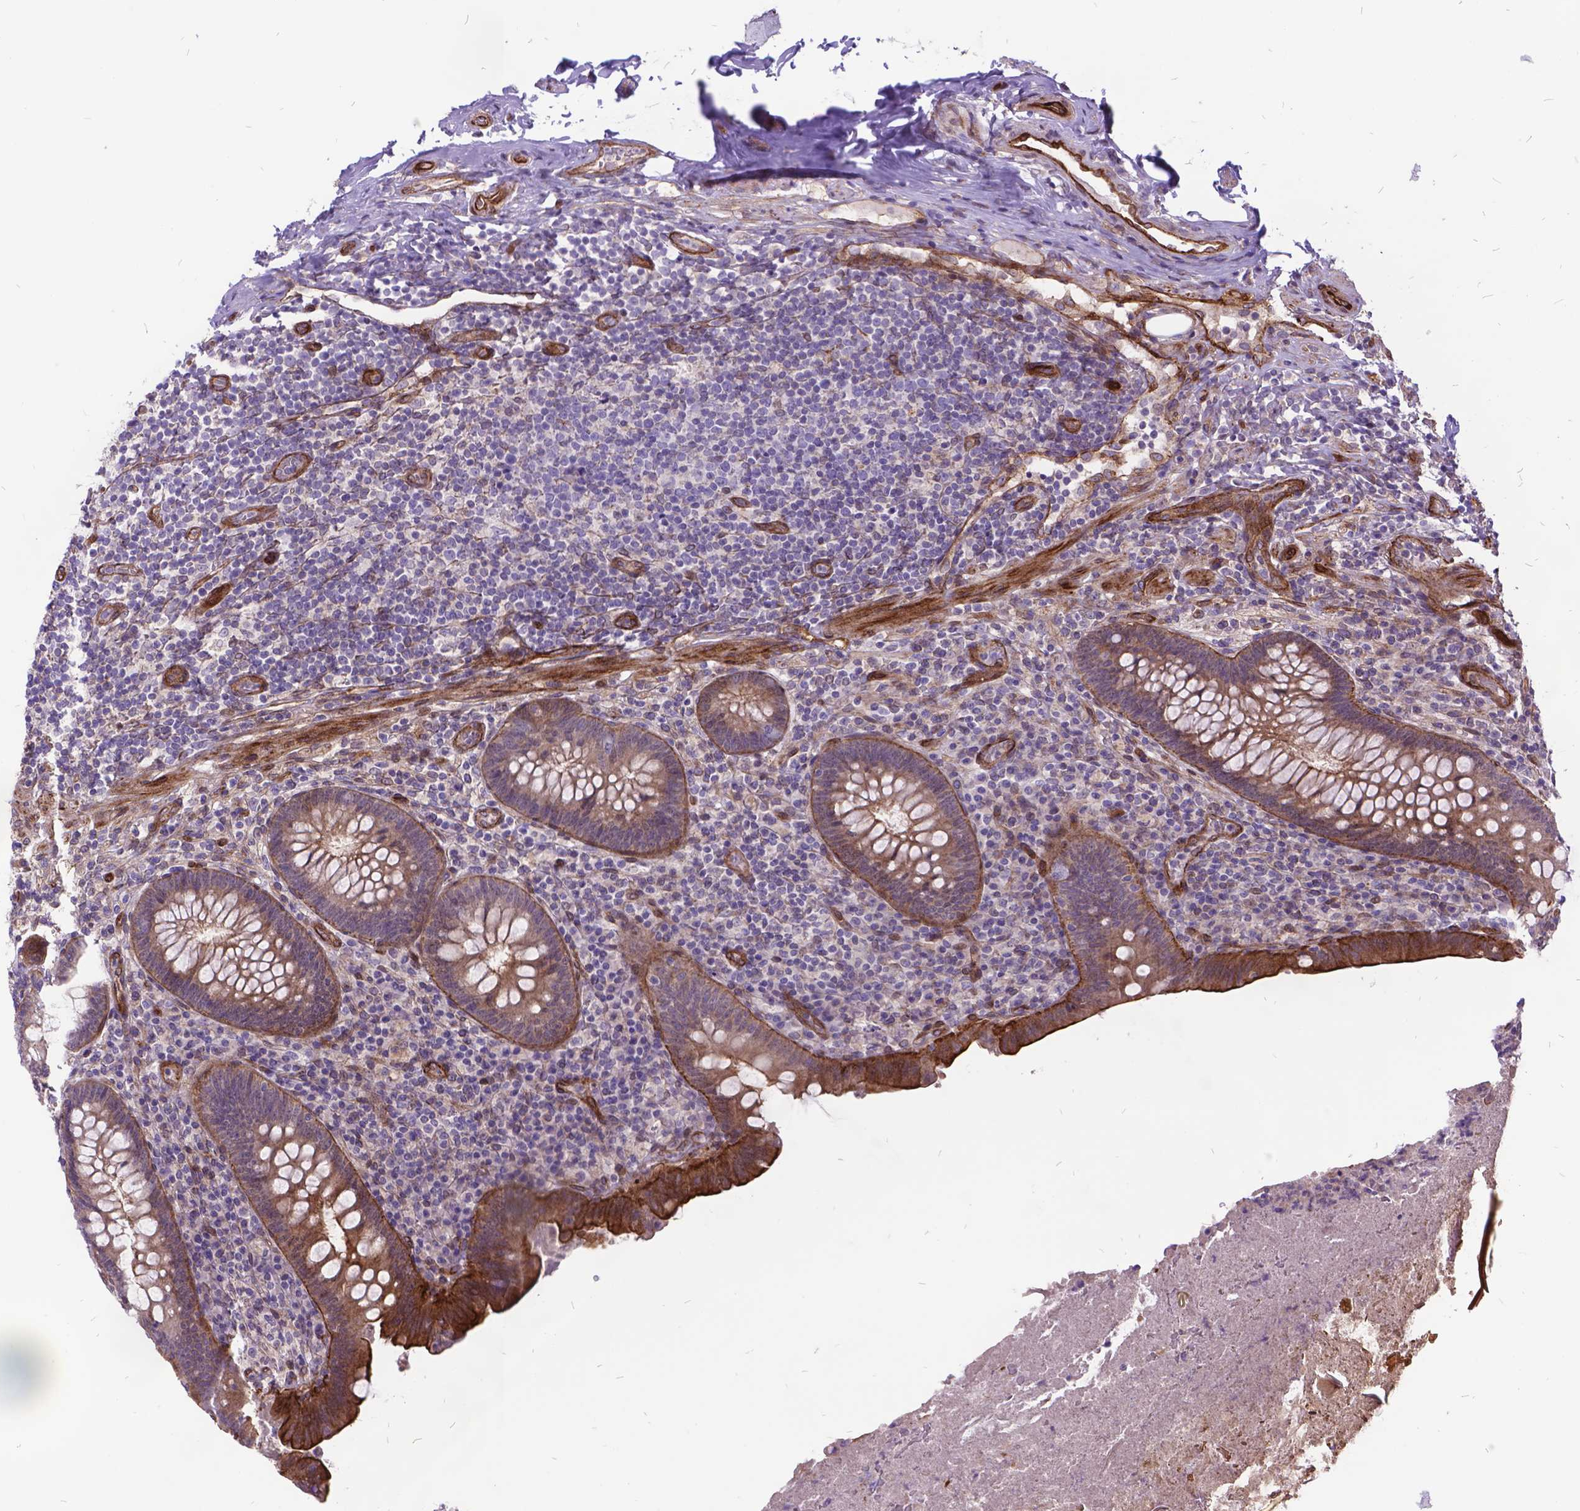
{"staining": {"intensity": "moderate", "quantity": "25%-75%", "location": "cytoplasmic/membranous"}, "tissue": "appendix", "cell_type": "Glandular cells", "image_type": "normal", "snomed": [{"axis": "morphology", "description": "Normal tissue, NOS"}, {"axis": "topography", "description": "Appendix"}], "caption": "This is a micrograph of IHC staining of benign appendix, which shows moderate positivity in the cytoplasmic/membranous of glandular cells.", "gene": "GRB7", "patient": {"sex": "male", "age": 47}}